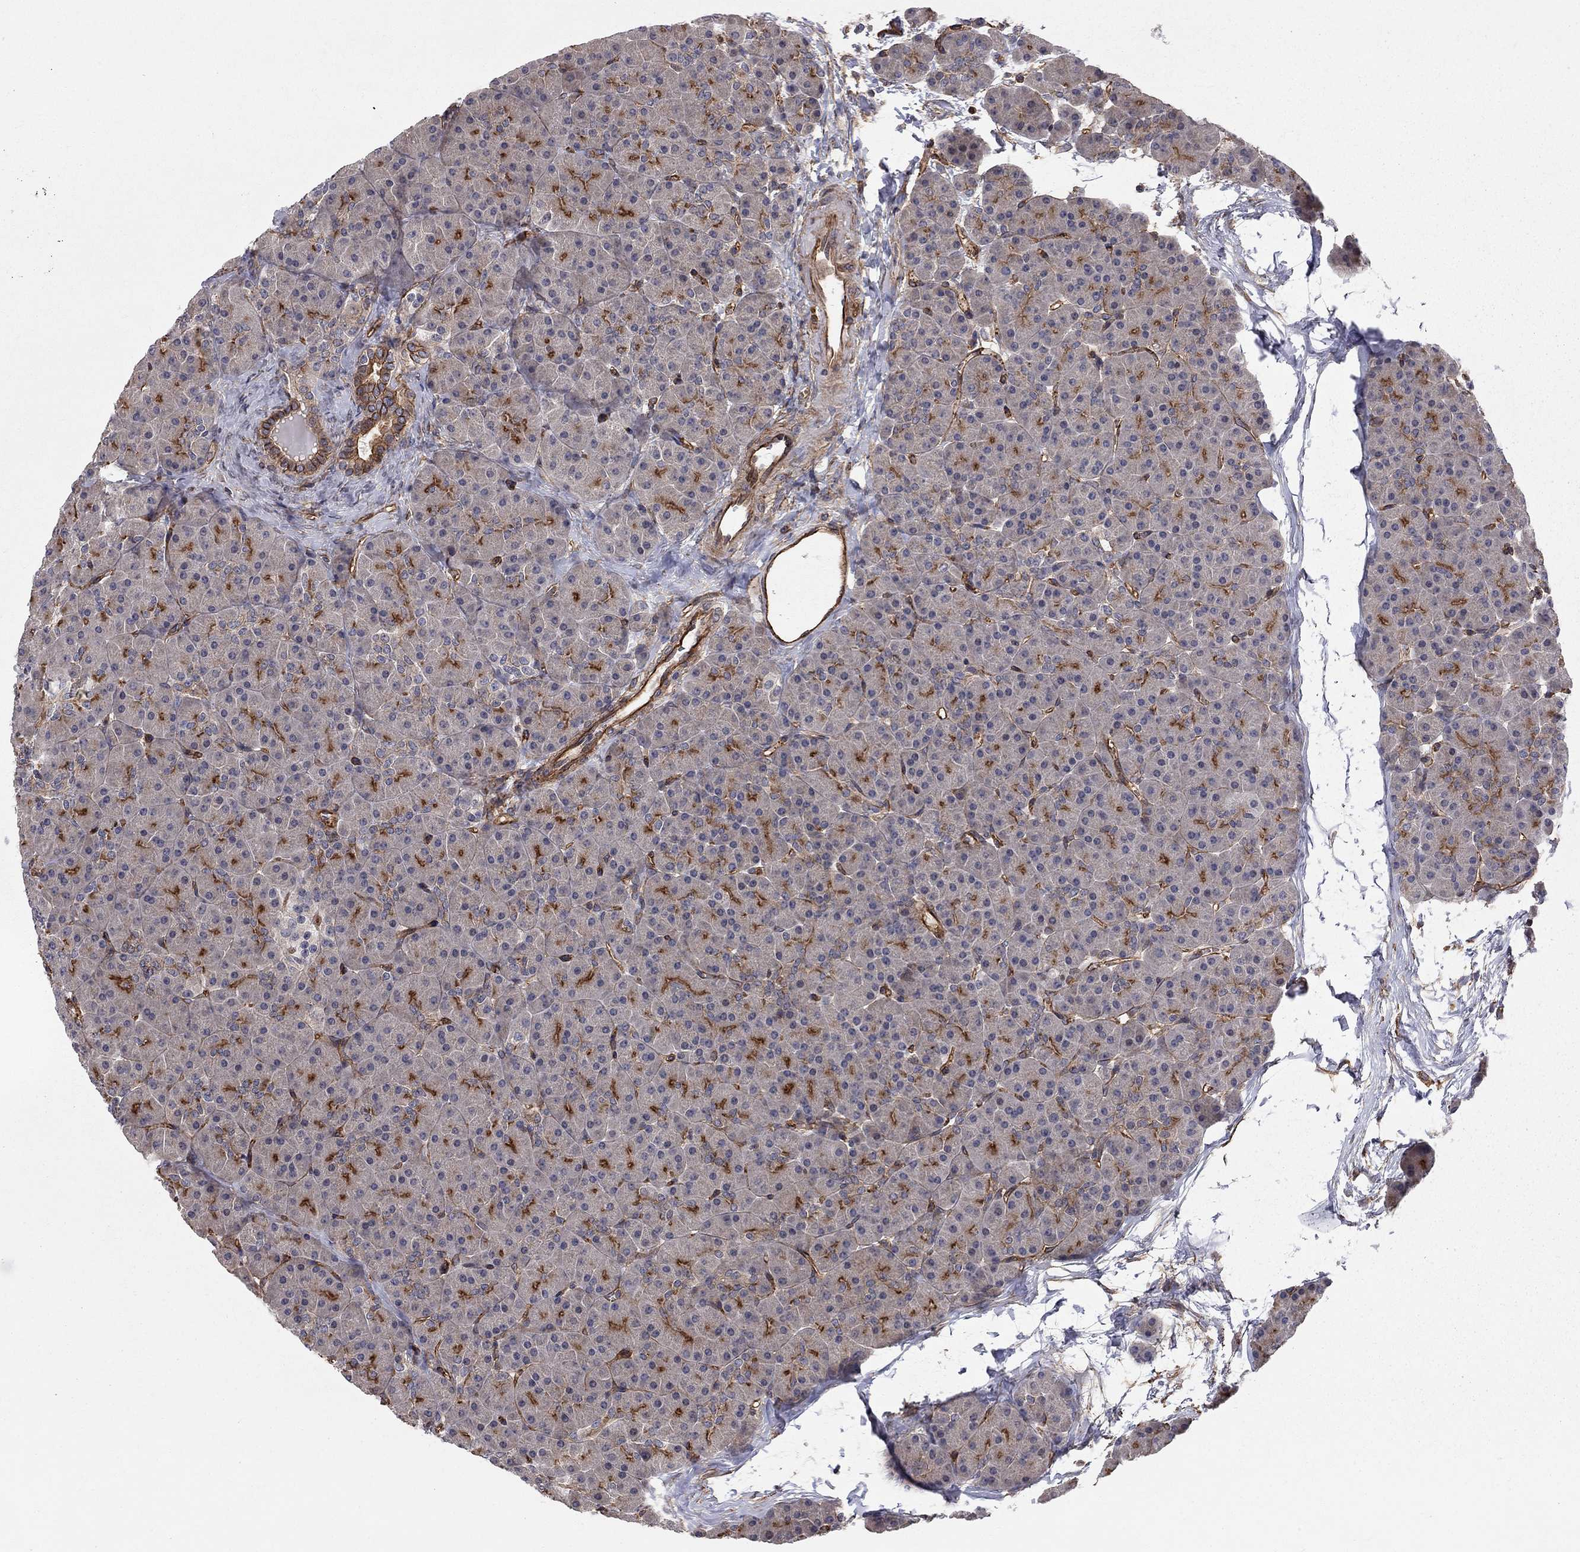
{"staining": {"intensity": "strong", "quantity": "25%-75%", "location": "cytoplasmic/membranous"}, "tissue": "pancreas", "cell_type": "Exocrine glandular cells", "image_type": "normal", "snomed": [{"axis": "morphology", "description": "Normal tissue, NOS"}, {"axis": "topography", "description": "Pancreas"}], "caption": "The photomicrograph reveals immunohistochemical staining of benign pancreas. There is strong cytoplasmic/membranous positivity is seen in about 25%-75% of exocrine glandular cells.", "gene": "RASEF", "patient": {"sex": "female", "age": 44}}